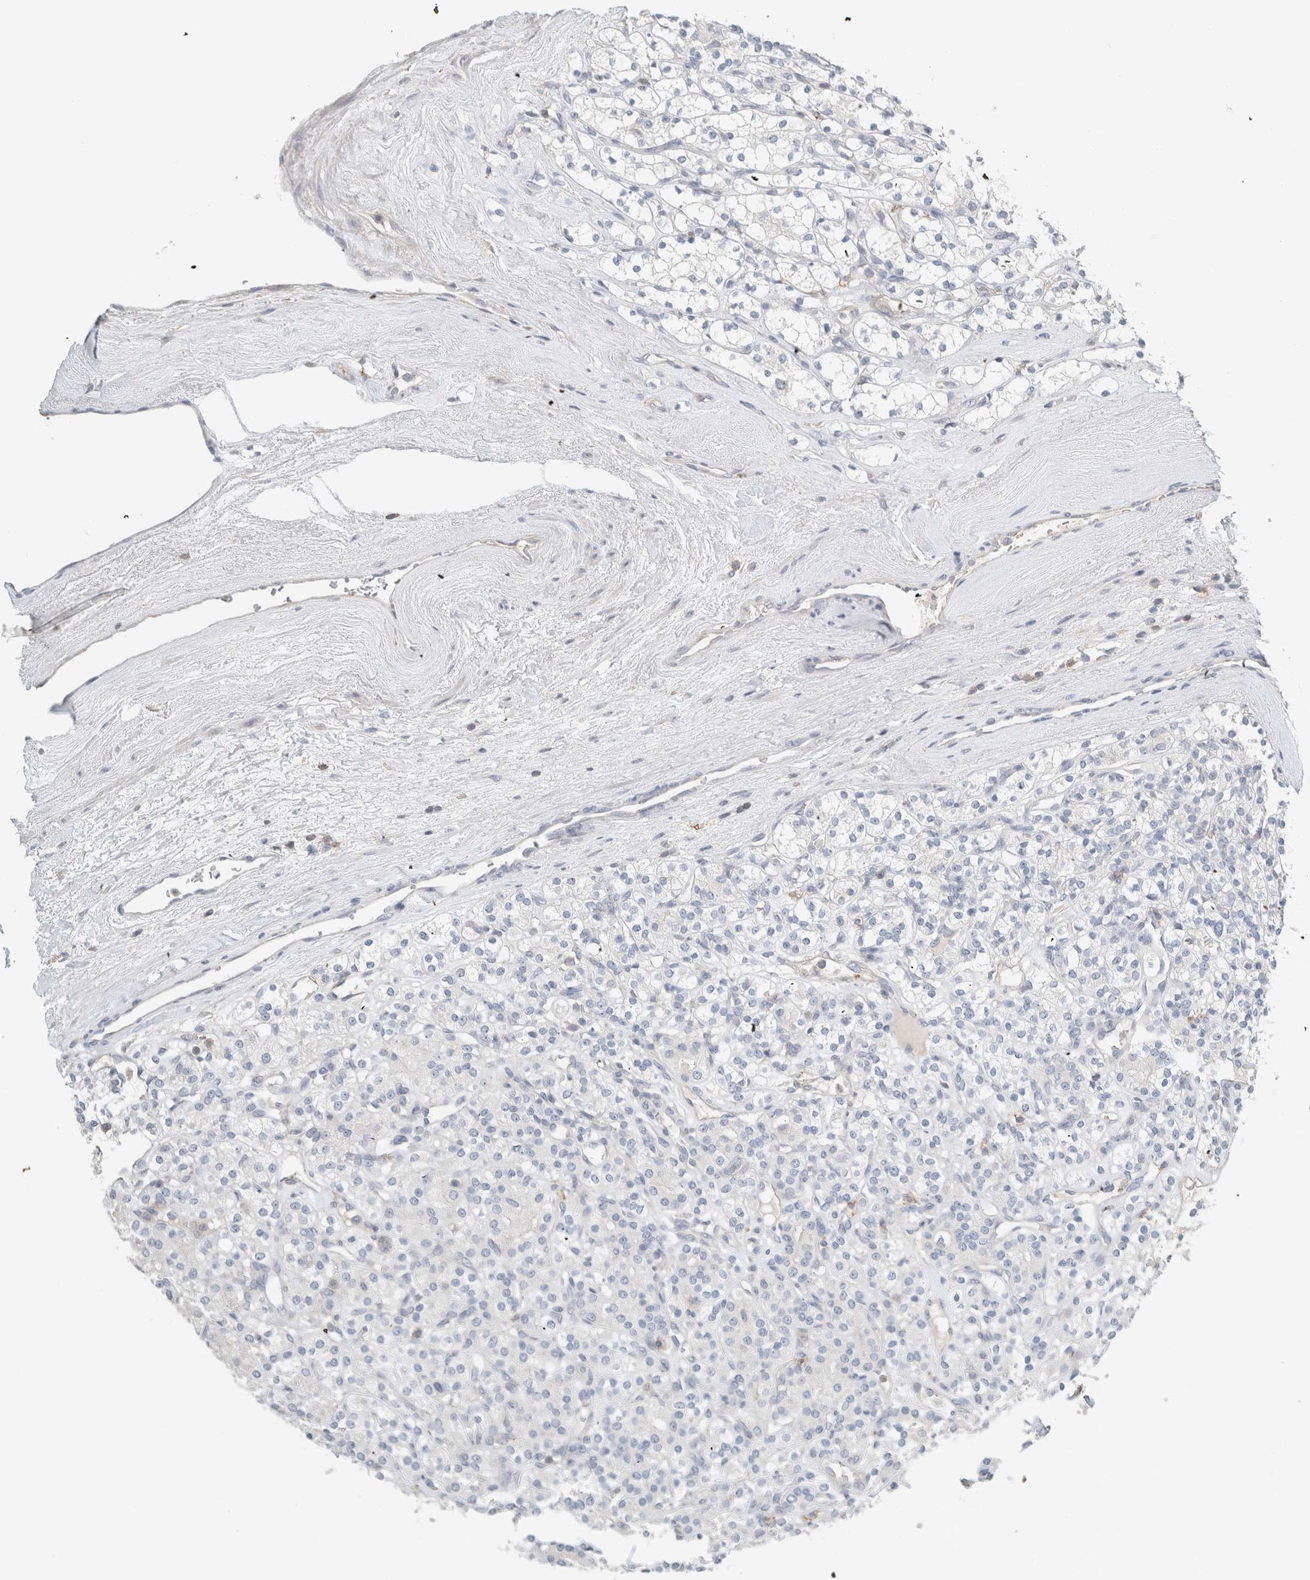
{"staining": {"intensity": "negative", "quantity": "none", "location": "none"}, "tissue": "renal cancer", "cell_type": "Tumor cells", "image_type": "cancer", "snomed": [{"axis": "morphology", "description": "Adenocarcinoma, NOS"}, {"axis": "topography", "description": "Kidney"}], "caption": "High power microscopy image of an IHC micrograph of adenocarcinoma (renal), revealing no significant positivity in tumor cells. (DAB immunohistochemistry (IHC), high magnification).", "gene": "ERCC6L2", "patient": {"sex": "male", "age": 77}}